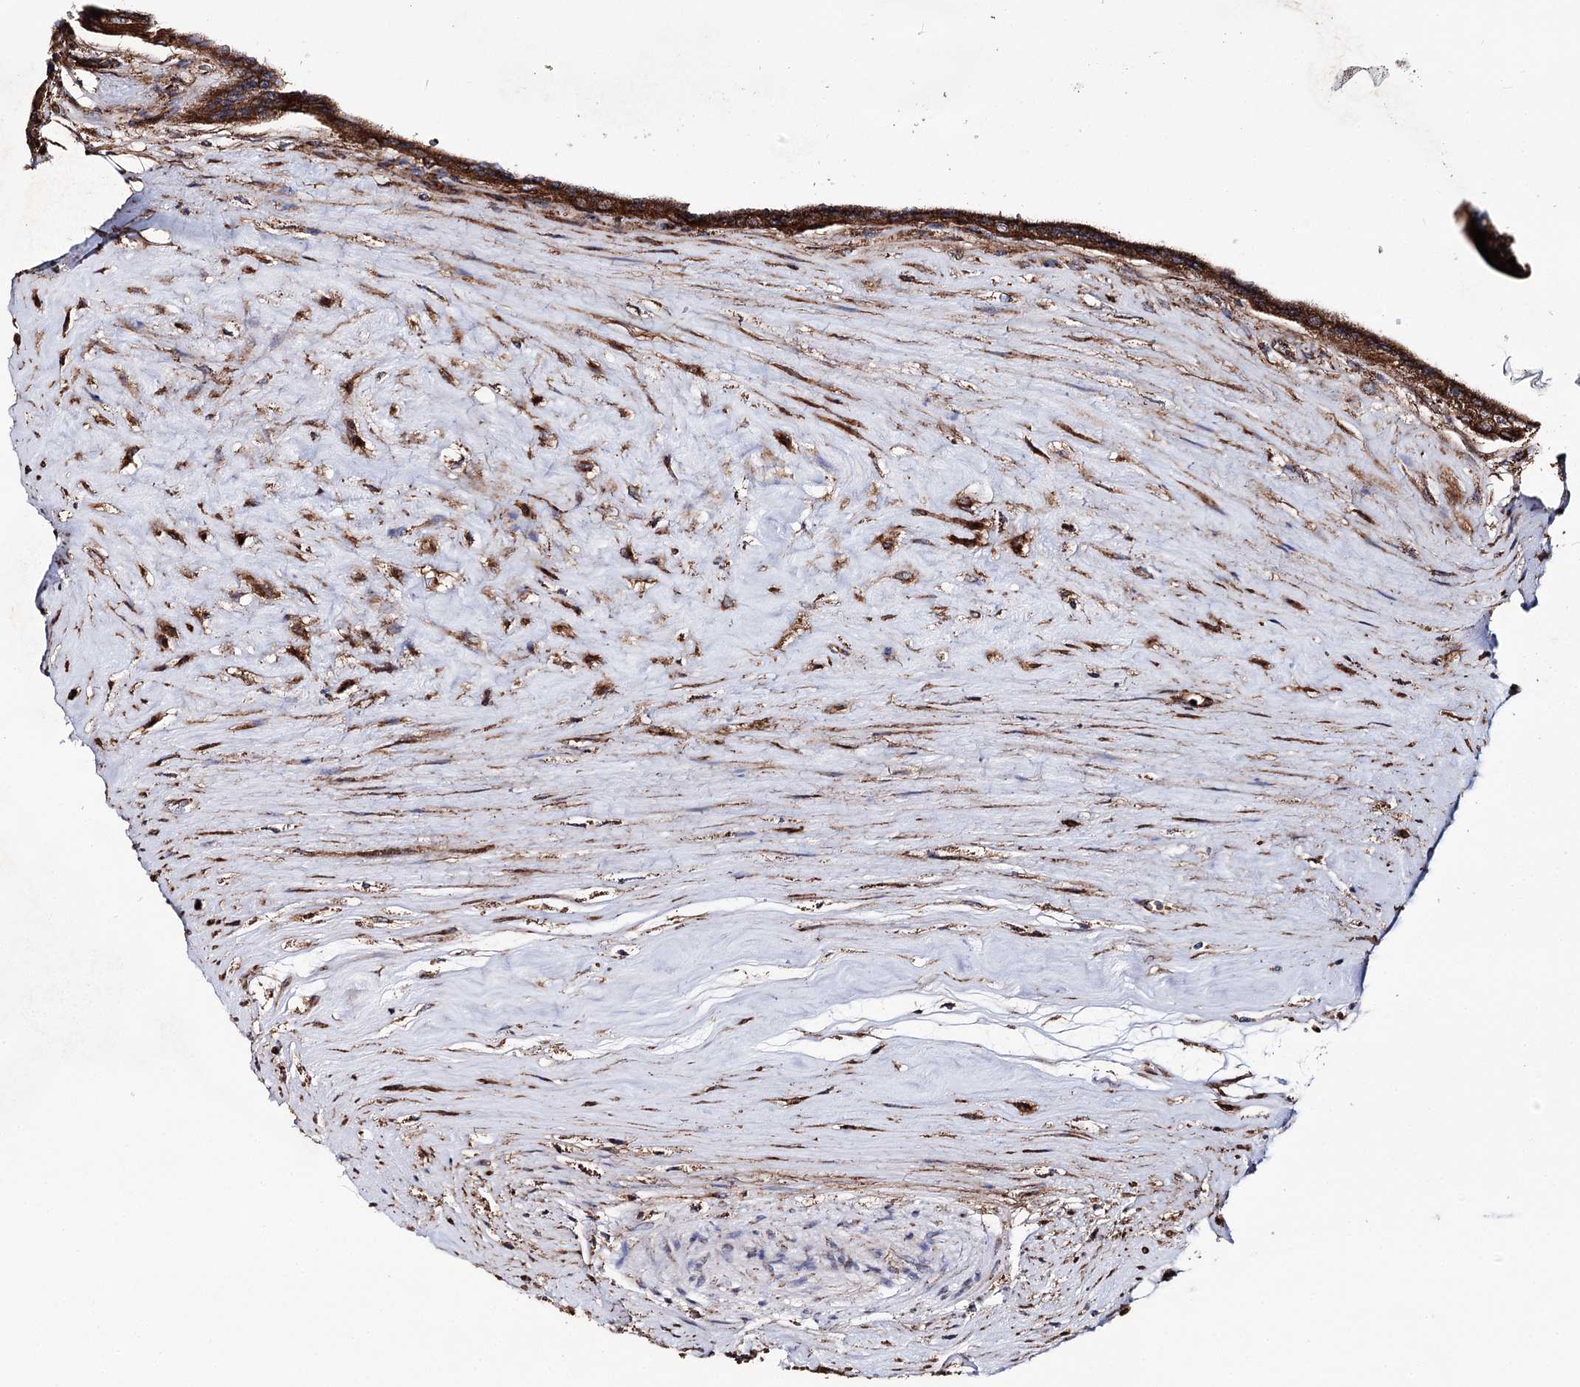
{"staining": {"intensity": "strong", "quantity": "25%-75%", "location": "cytoplasmic/membranous"}, "tissue": "placenta", "cell_type": "Trophoblastic cells", "image_type": "normal", "snomed": [{"axis": "morphology", "description": "Normal tissue, NOS"}, {"axis": "topography", "description": "Placenta"}], "caption": "Brown immunohistochemical staining in normal placenta shows strong cytoplasmic/membranous positivity in about 25%-75% of trophoblastic cells.", "gene": "MSANTD2", "patient": {"sex": "female", "age": 37}}